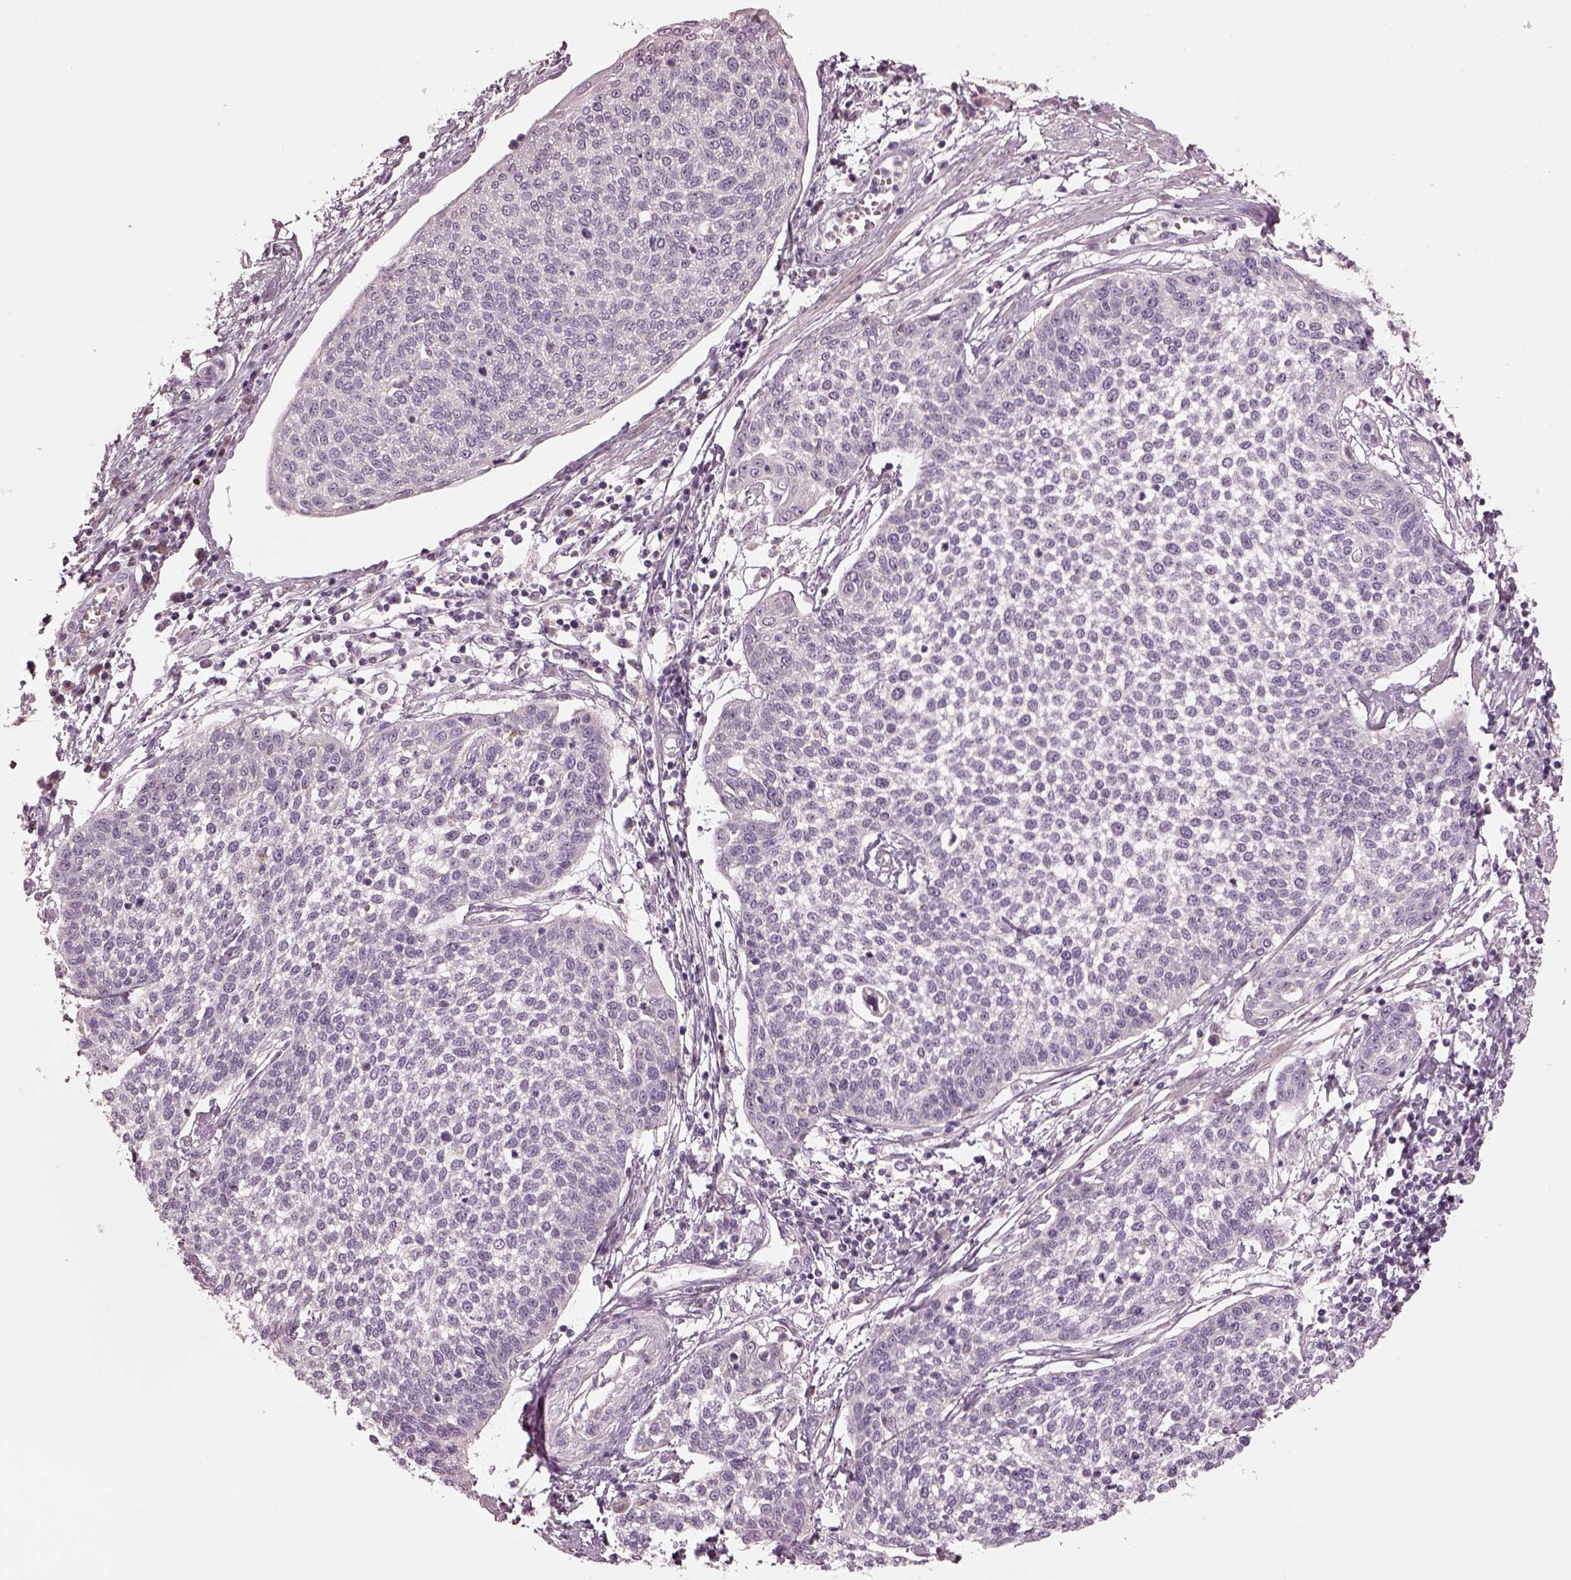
{"staining": {"intensity": "negative", "quantity": "none", "location": "none"}, "tissue": "cervical cancer", "cell_type": "Tumor cells", "image_type": "cancer", "snomed": [{"axis": "morphology", "description": "Squamous cell carcinoma, NOS"}, {"axis": "topography", "description": "Cervix"}], "caption": "Squamous cell carcinoma (cervical) stained for a protein using immunohistochemistry exhibits no positivity tumor cells.", "gene": "SPATA6L", "patient": {"sex": "female", "age": 34}}